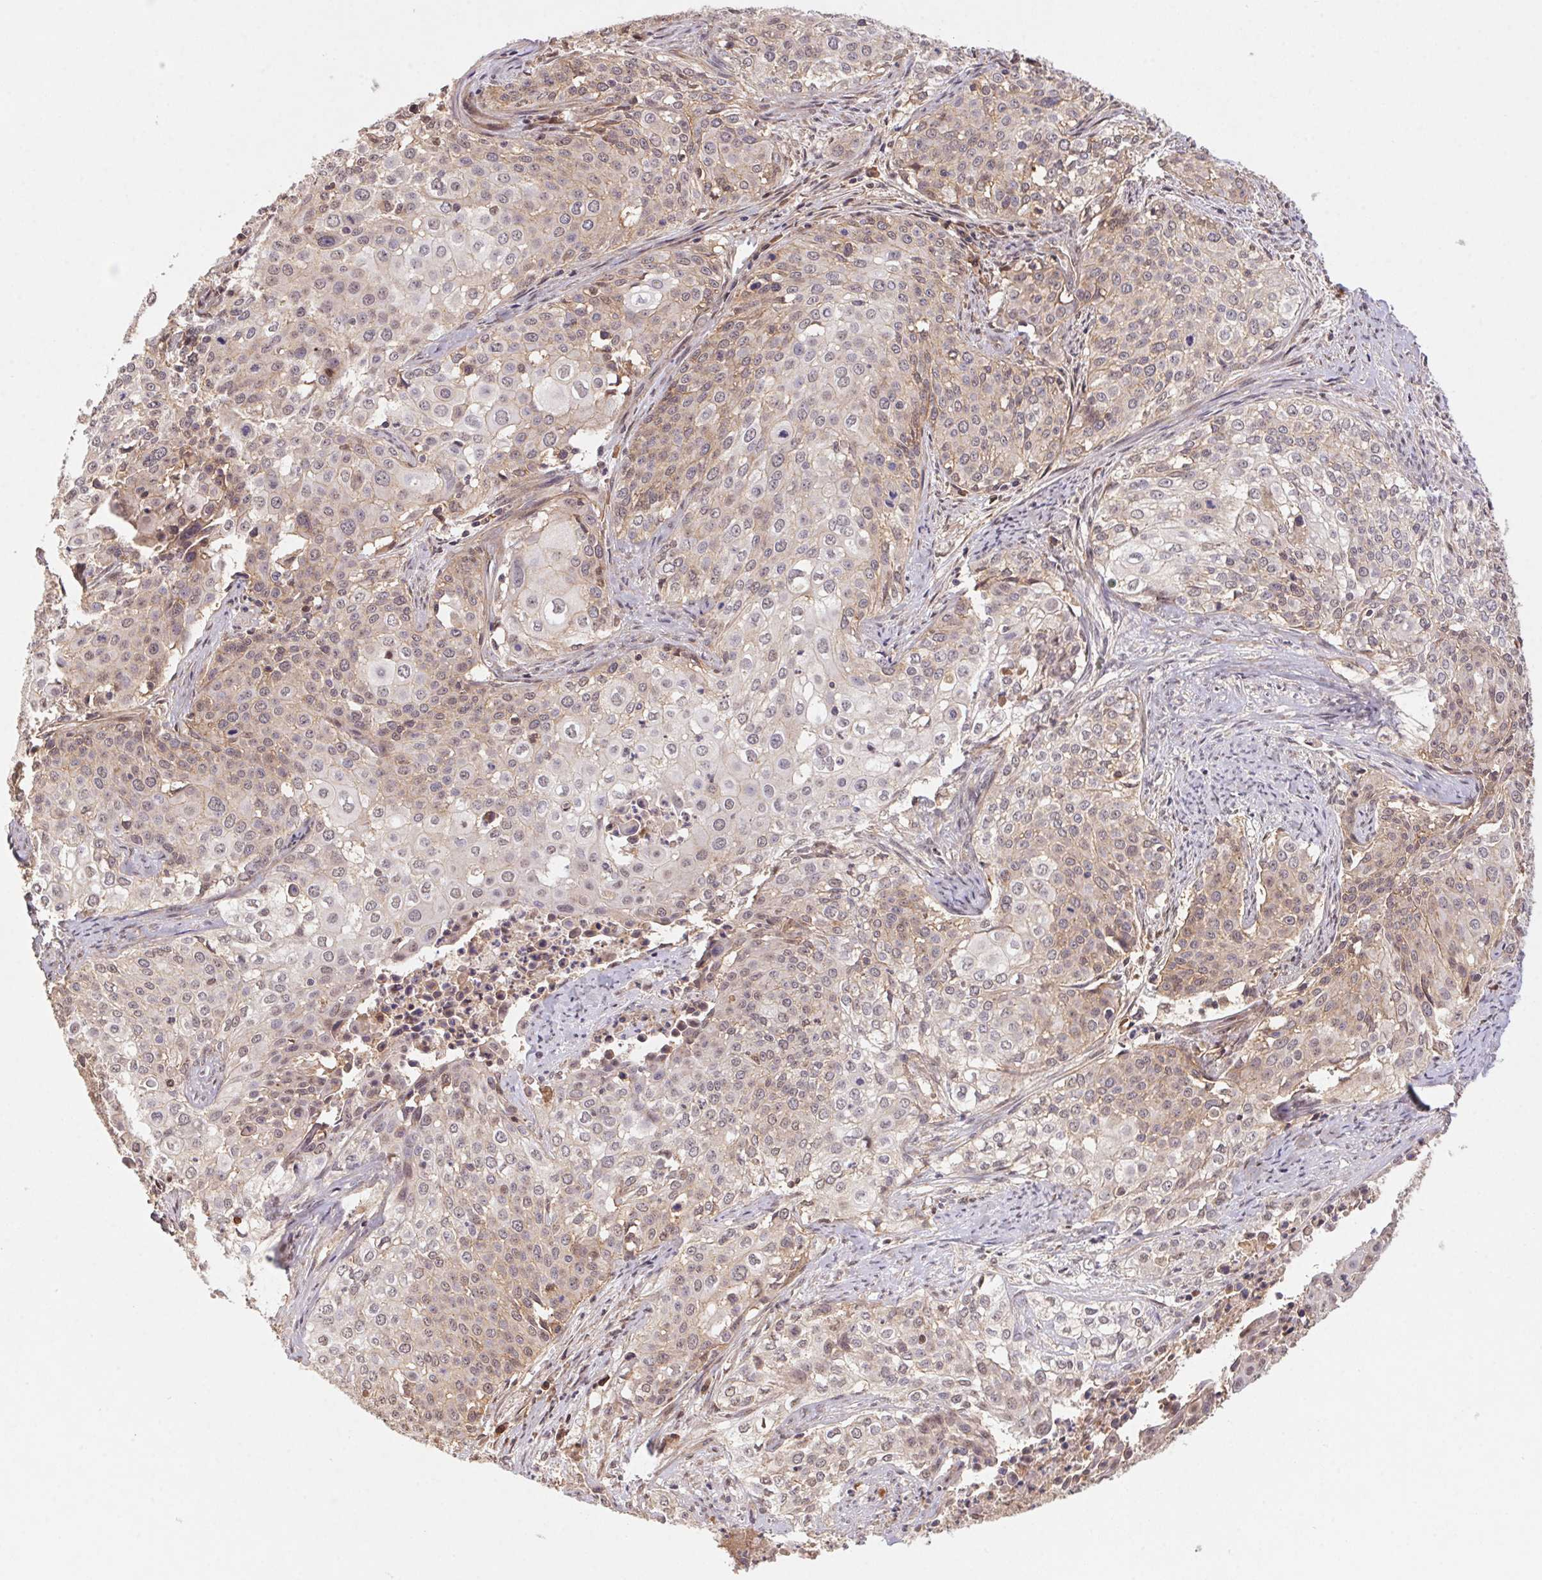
{"staining": {"intensity": "weak", "quantity": "25%-75%", "location": "cytoplasmic/membranous,nuclear"}, "tissue": "cervical cancer", "cell_type": "Tumor cells", "image_type": "cancer", "snomed": [{"axis": "morphology", "description": "Squamous cell carcinoma, NOS"}, {"axis": "topography", "description": "Cervix"}], "caption": "A high-resolution micrograph shows immunohistochemistry (IHC) staining of cervical squamous cell carcinoma, which reveals weak cytoplasmic/membranous and nuclear positivity in approximately 25%-75% of tumor cells. The staining is performed using DAB (3,3'-diaminobenzidine) brown chromogen to label protein expression. The nuclei are counter-stained blue using hematoxylin.", "gene": "SLC52A2", "patient": {"sex": "female", "age": 39}}